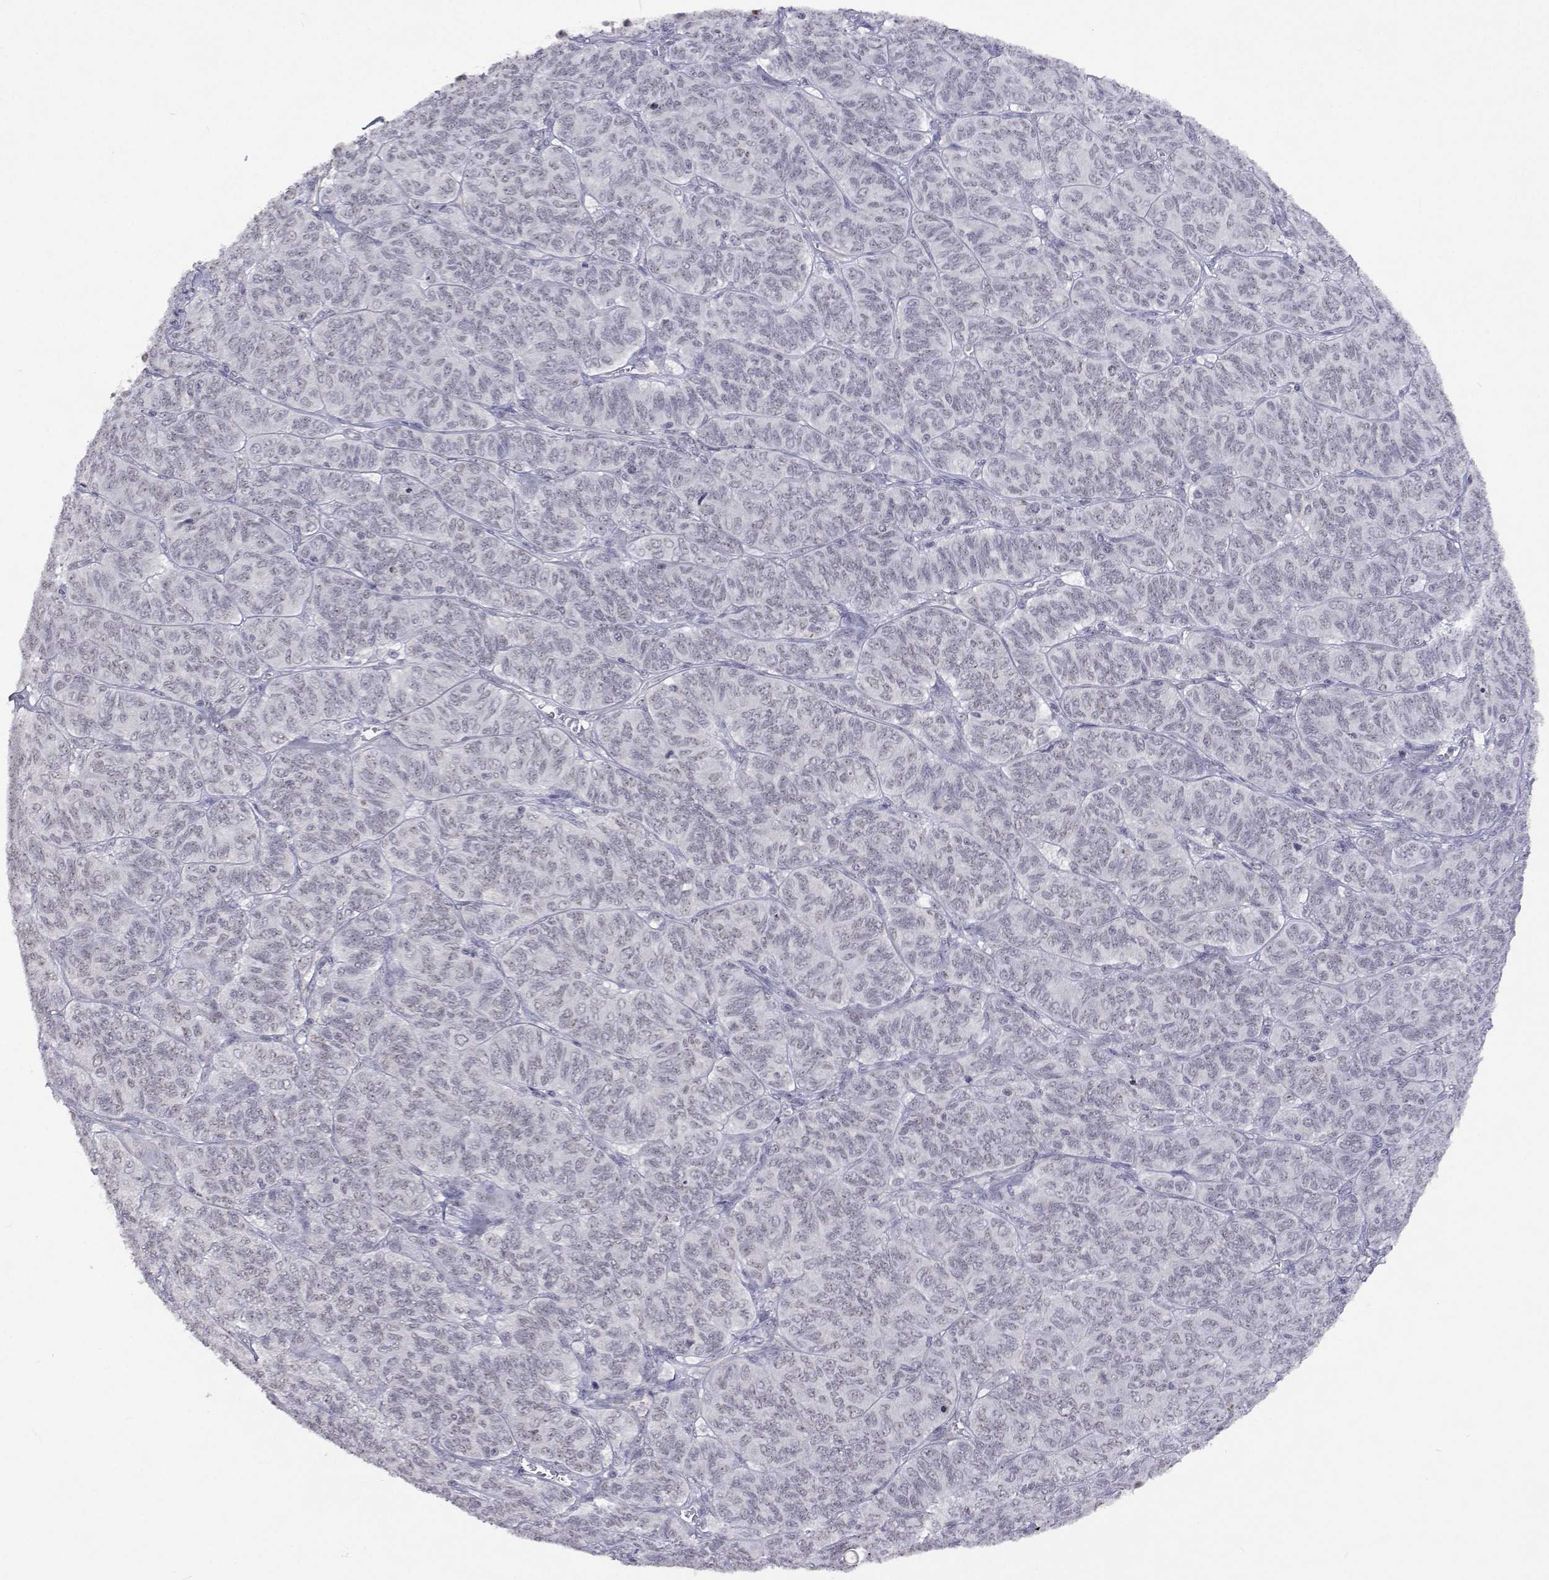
{"staining": {"intensity": "negative", "quantity": "none", "location": "none"}, "tissue": "ovarian cancer", "cell_type": "Tumor cells", "image_type": "cancer", "snomed": [{"axis": "morphology", "description": "Carcinoma, endometroid"}, {"axis": "topography", "description": "Ovary"}], "caption": "DAB immunohistochemical staining of ovarian cancer (endometroid carcinoma) shows no significant positivity in tumor cells.", "gene": "NHP2", "patient": {"sex": "female", "age": 80}}